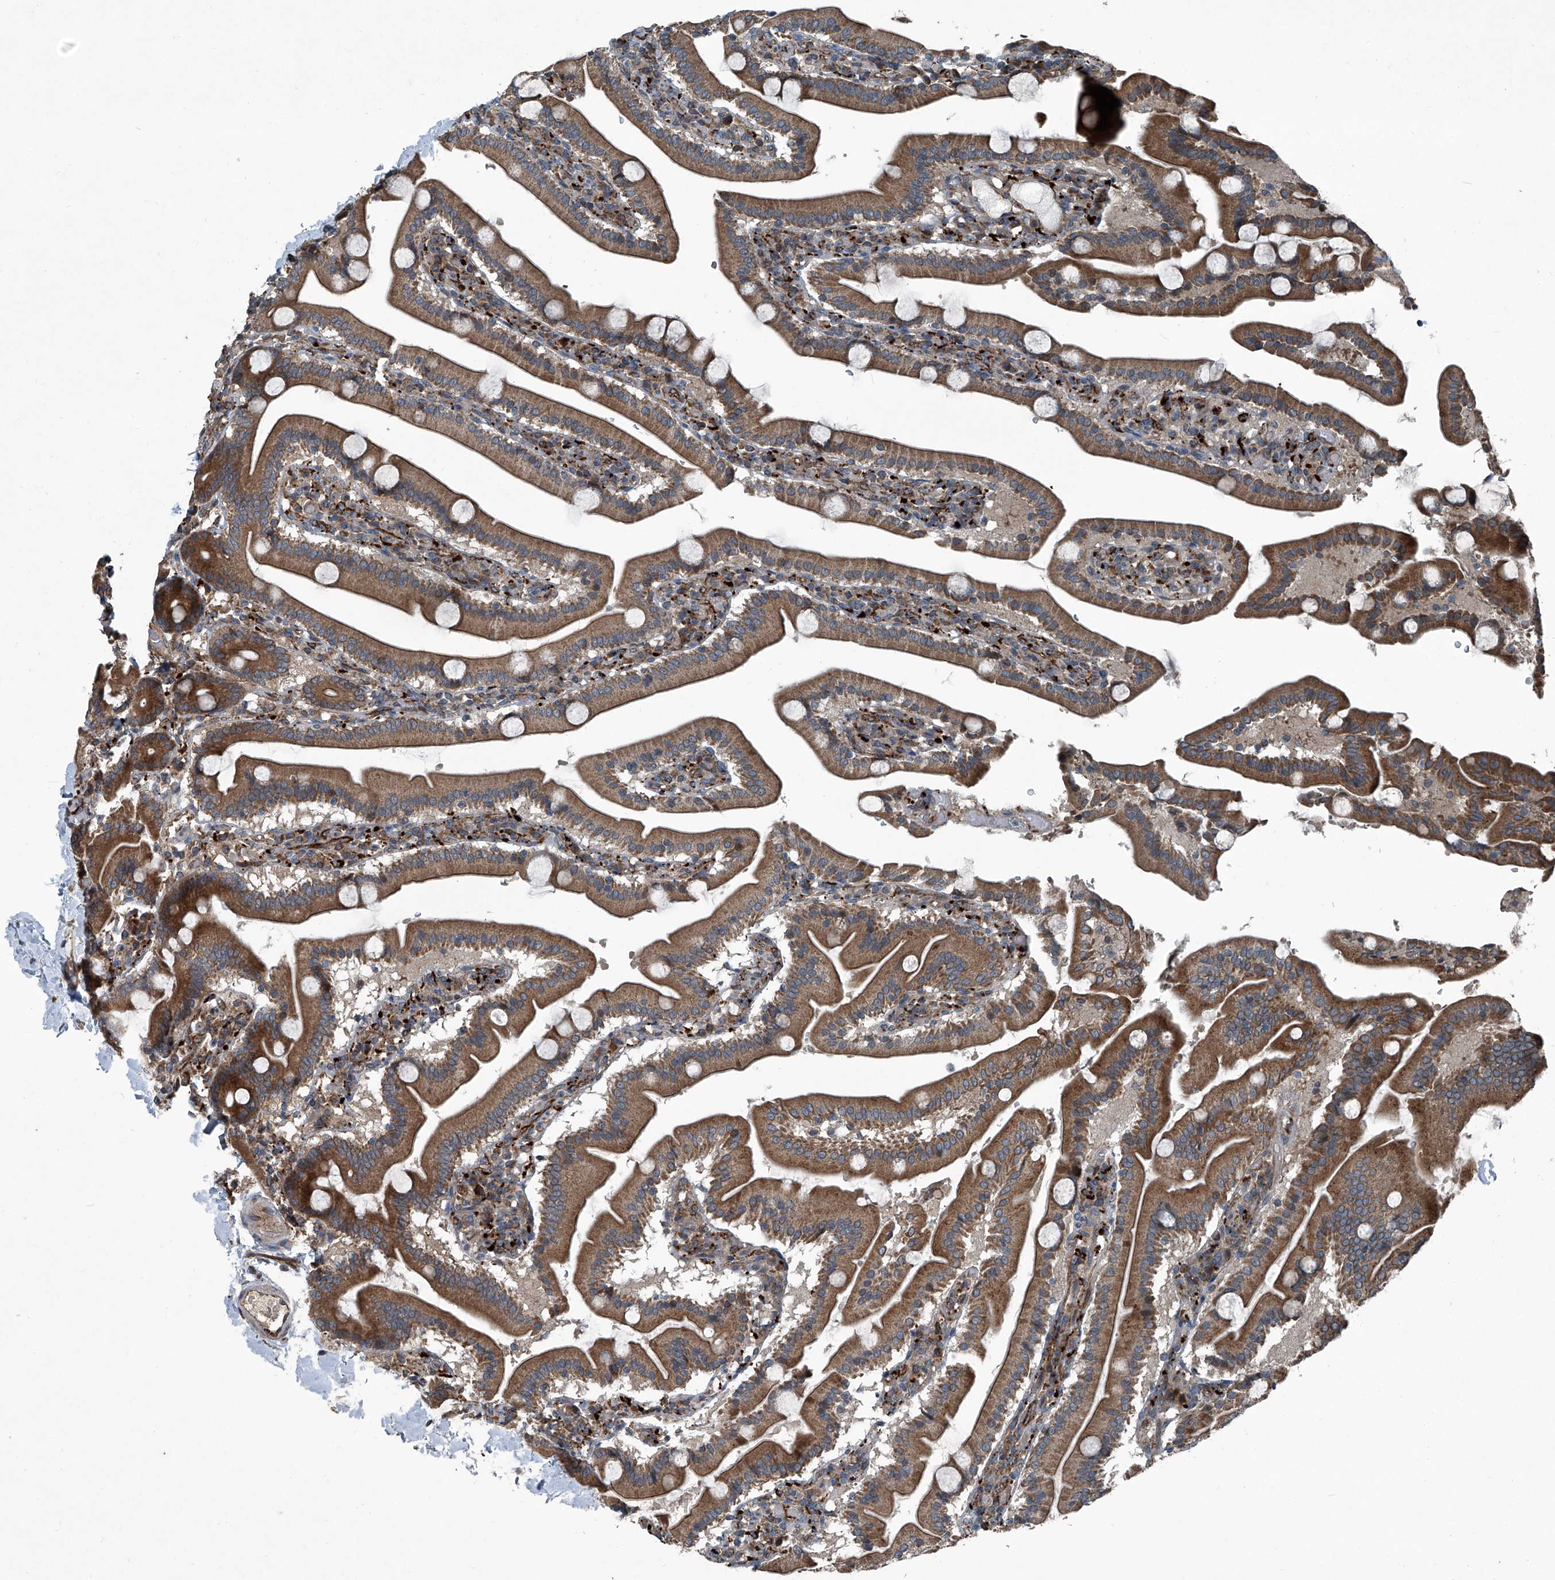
{"staining": {"intensity": "strong", "quantity": ">75%", "location": "cytoplasmic/membranous"}, "tissue": "duodenum", "cell_type": "Glandular cells", "image_type": "normal", "snomed": [{"axis": "morphology", "description": "Normal tissue, NOS"}, {"axis": "topography", "description": "Duodenum"}], "caption": "Immunohistochemical staining of unremarkable duodenum demonstrates strong cytoplasmic/membranous protein staining in approximately >75% of glandular cells.", "gene": "SENP2", "patient": {"sex": "male", "age": 55}}